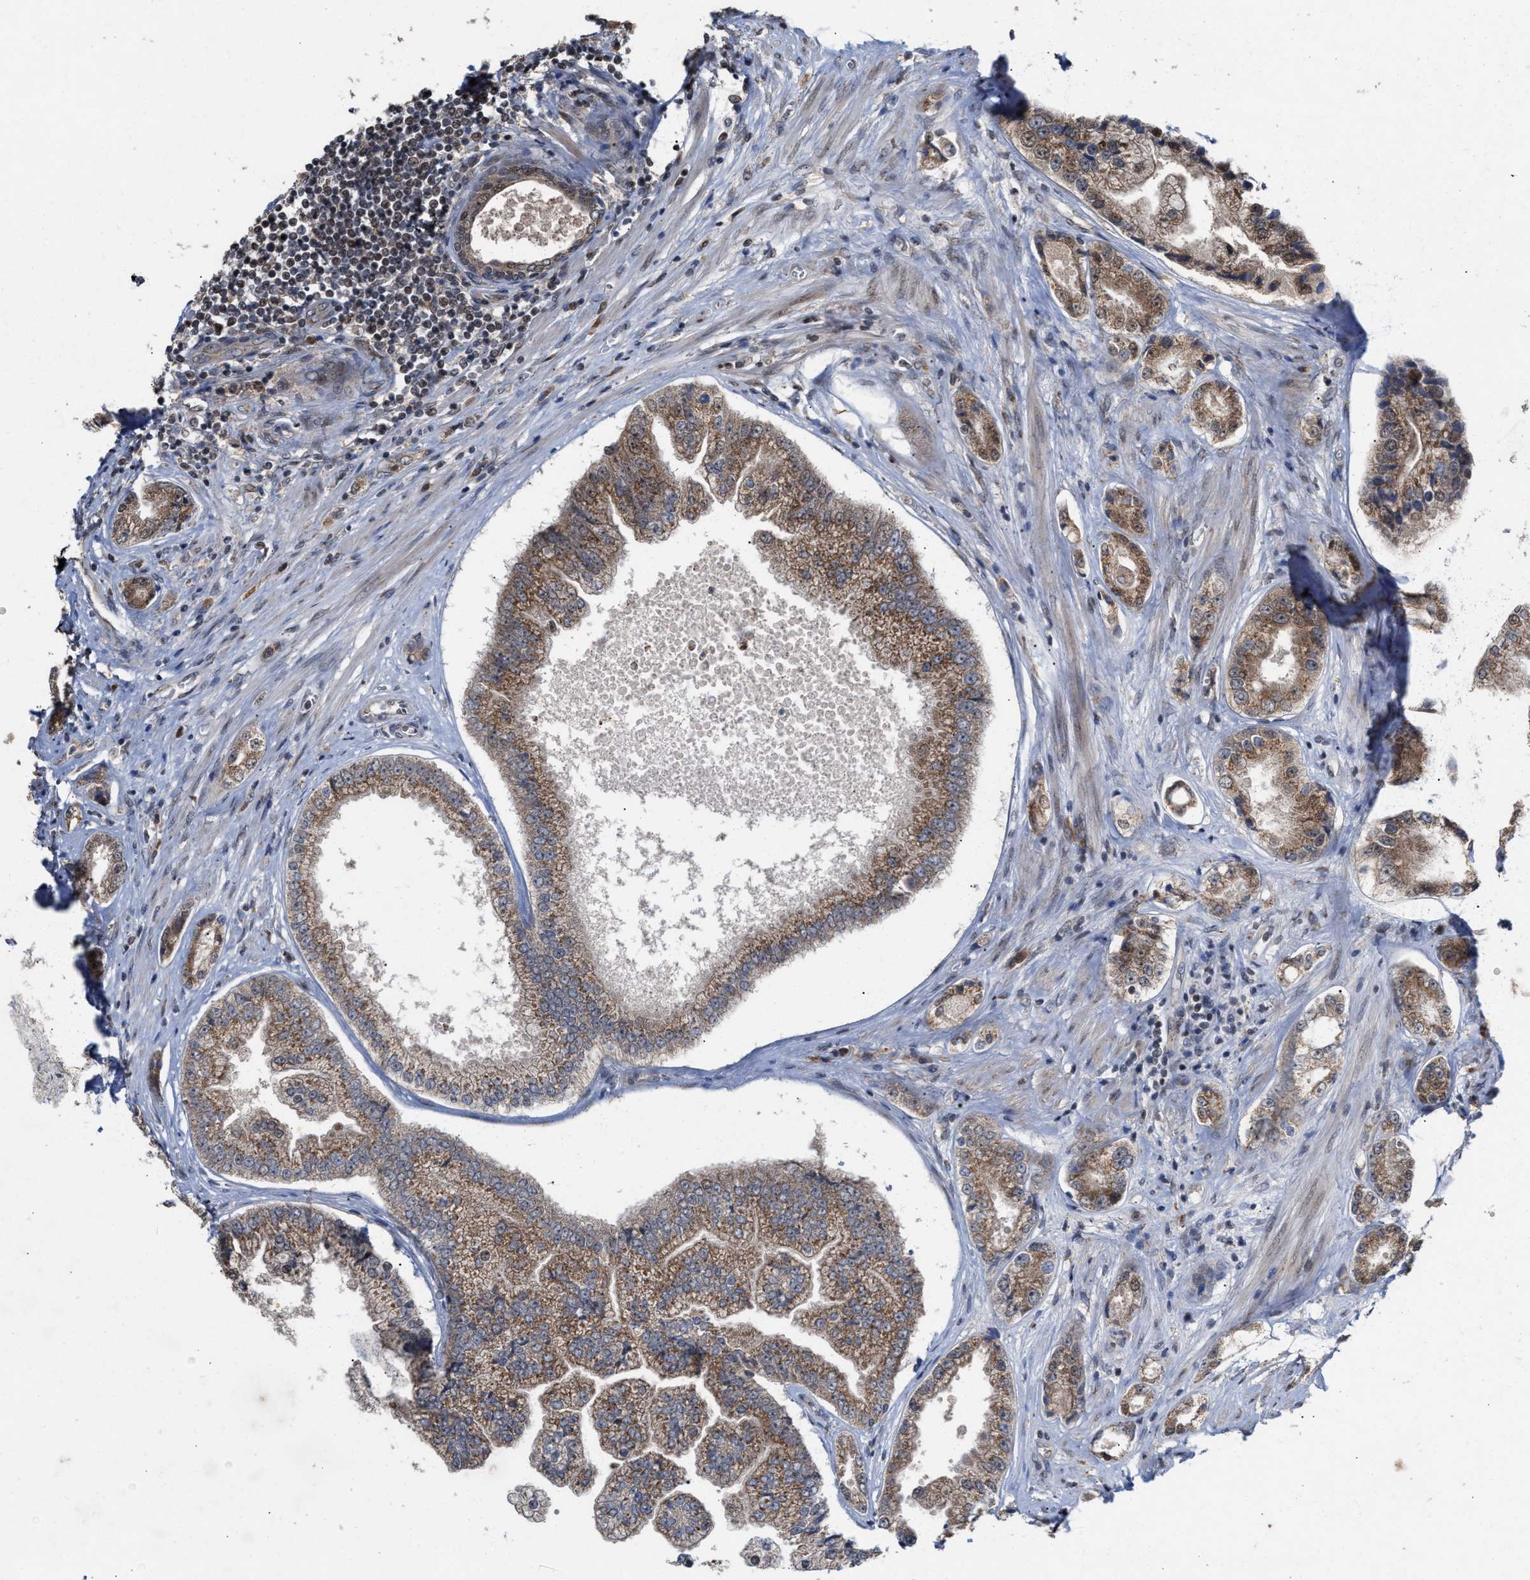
{"staining": {"intensity": "moderate", "quantity": ">75%", "location": "cytoplasmic/membranous"}, "tissue": "prostate cancer", "cell_type": "Tumor cells", "image_type": "cancer", "snomed": [{"axis": "morphology", "description": "Adenocarcinoma, High grade"}, {"axis": "topography", "description": "Prostate"}], "caption": "IHC histopathology image of neoplastic tissue: human prostate high-grade adenocarcinoma stained using IHC reveals medium levels of moderate protein expression localized specifically in the cytoplasmic/membranous of tumor cells, appearing as a cytoplasmic/membranous brown color.", "gene": "MKNK2", "patient": {"sex": "male", "age": 61}}